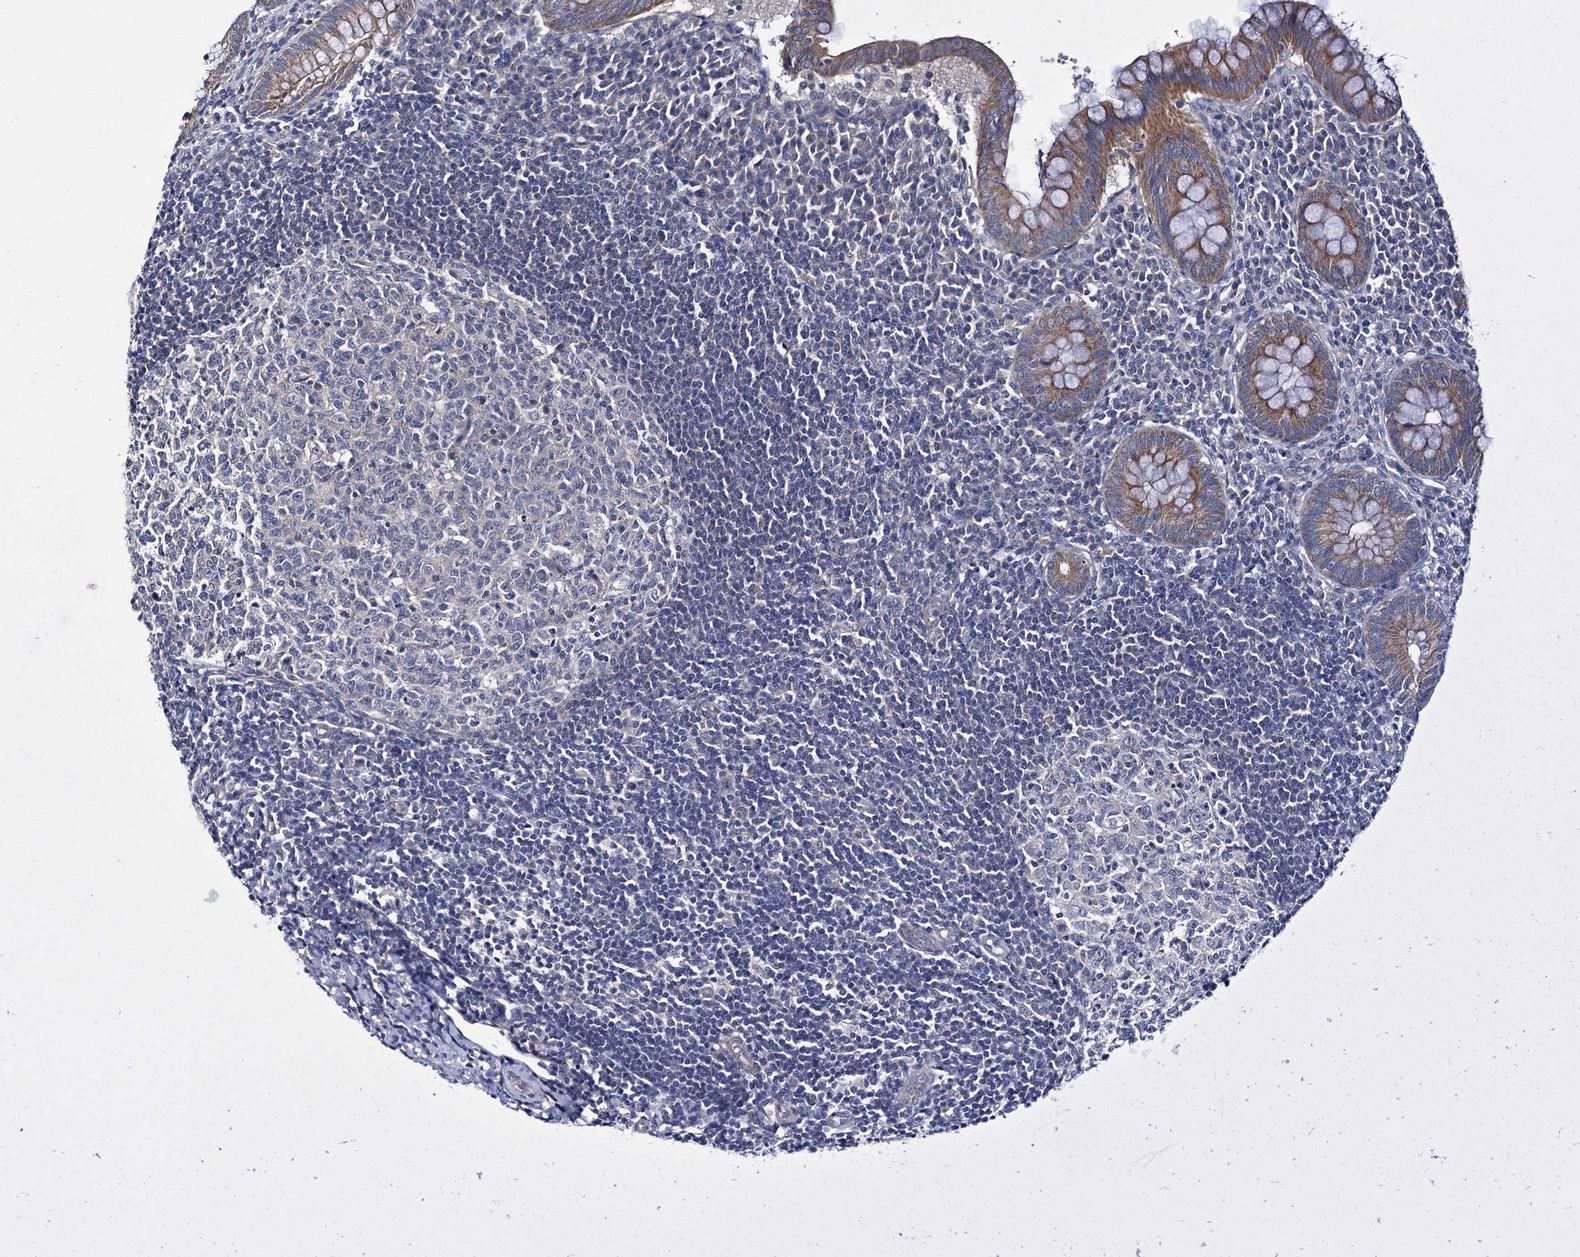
{"staining": {"intensity": "moderate", "quantity": ">75%", "location": "cytoplasmic/membranous"}, "tissue": "appendix", "cell_type": "Glandular cells", "image_type": "normal", "snomed": [{"axis": "morphology", "description": "Normal tissue, NOS"}, {"axis": "topography", "description": "Appendix"}], "caption": "Brown immunohistochemical staining in normal appendix demonstrates moderate cytoplasmic/membranous positivity in approximately >75% of glandular cells.", "gene": "CEP295", "patient": {"sex": "female", "age": 33}}